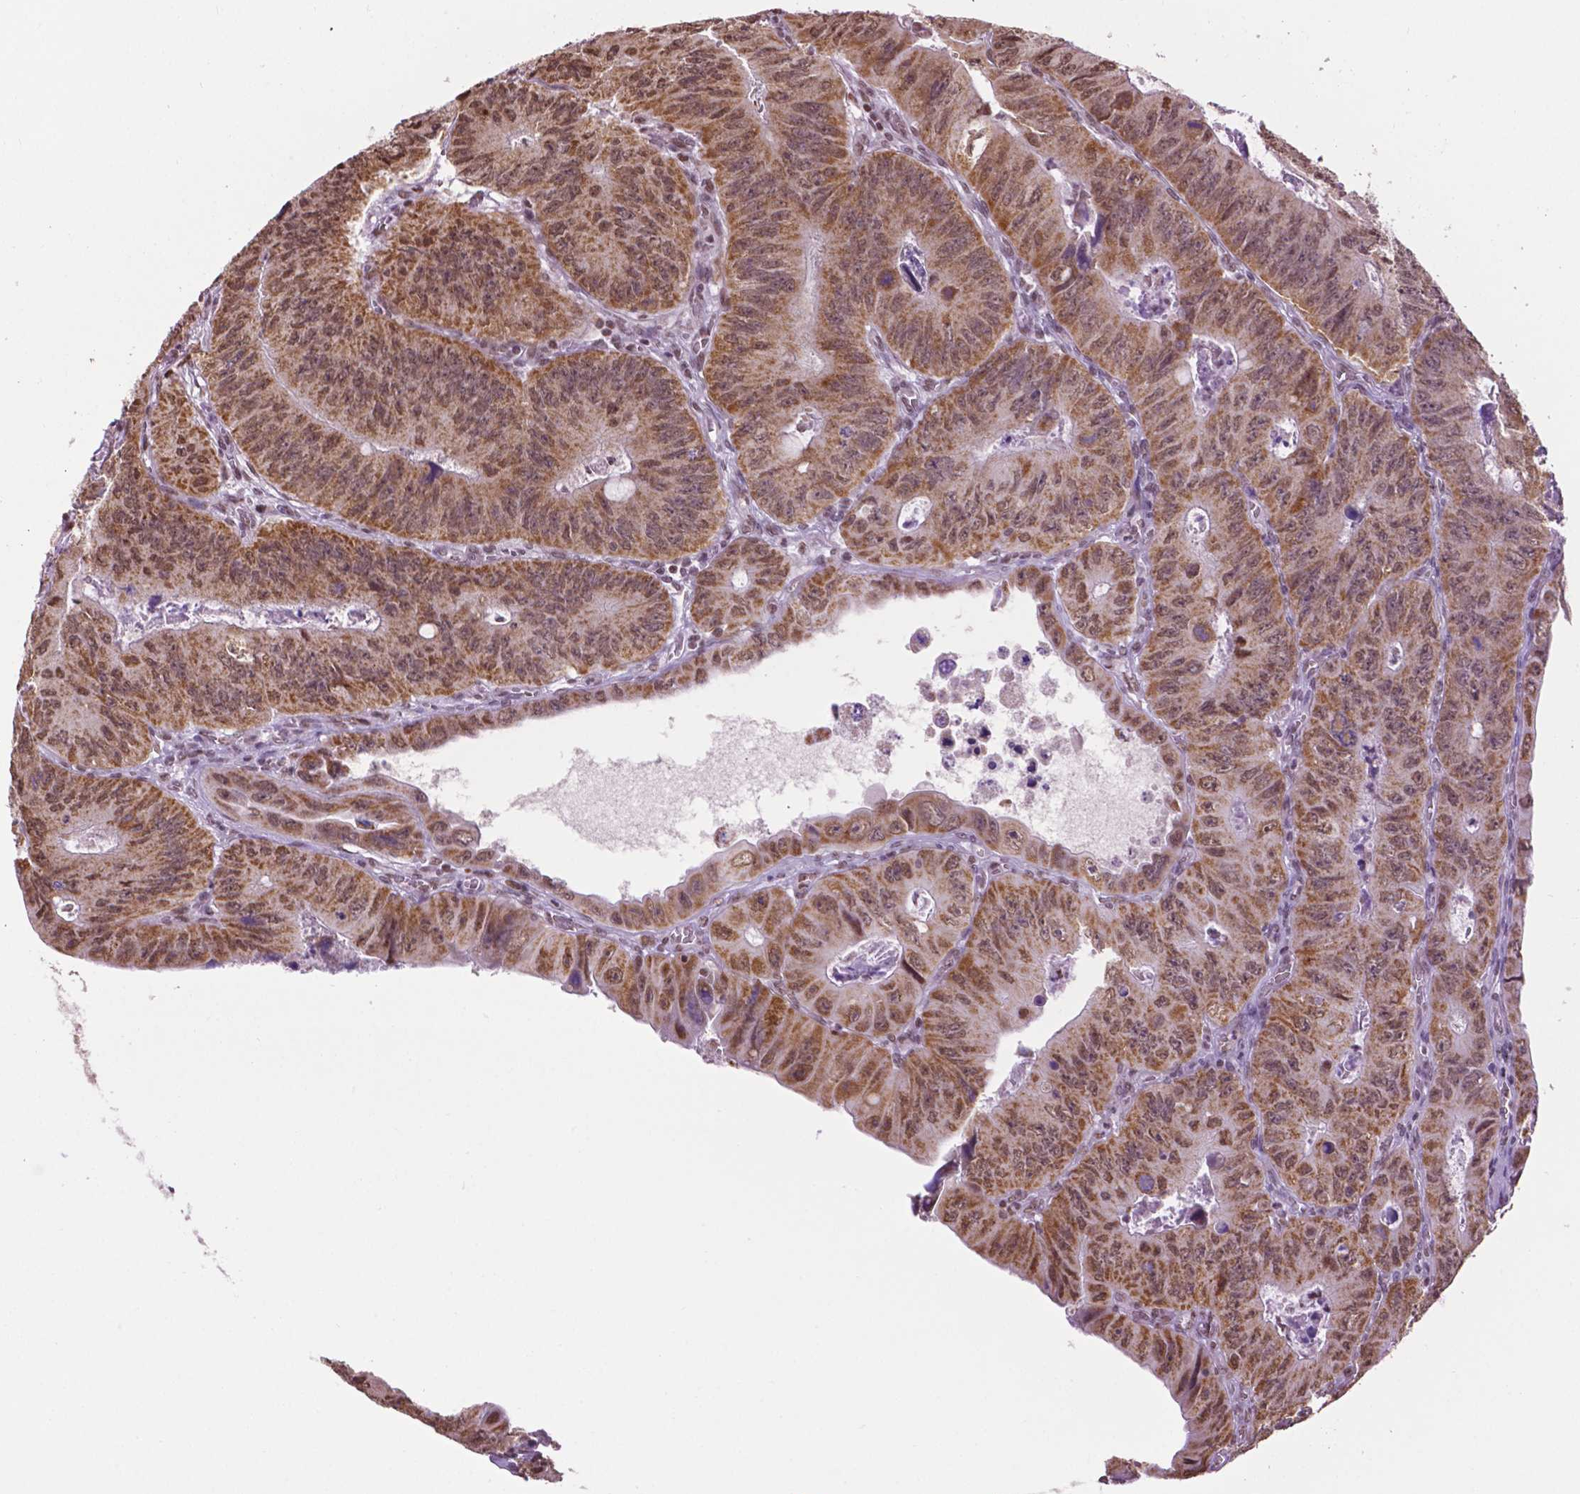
{"staining": {"intensity": "moderate", "quantity": ">75%", "location": "cytoplasmic/membranous,nuclear"}, "tissue": "colorectal cancer", "cell_type": "Tumor cells", "image_type": "cancer", "snomed": [{"axis": "morphology", "description": "Adenocarcinoma, NOS"}, {"axis": "topography", "description": "Colon"}], "caption": "Tumor cells demonstrate medium levels of moderate cytoplasmic/membranous and nuclear expression in approximately >75% of cells in human colorectal cancer (adenocarcinoma).", "gene": "COL23A1", "patient": {"sex": "female", "age": 84}}